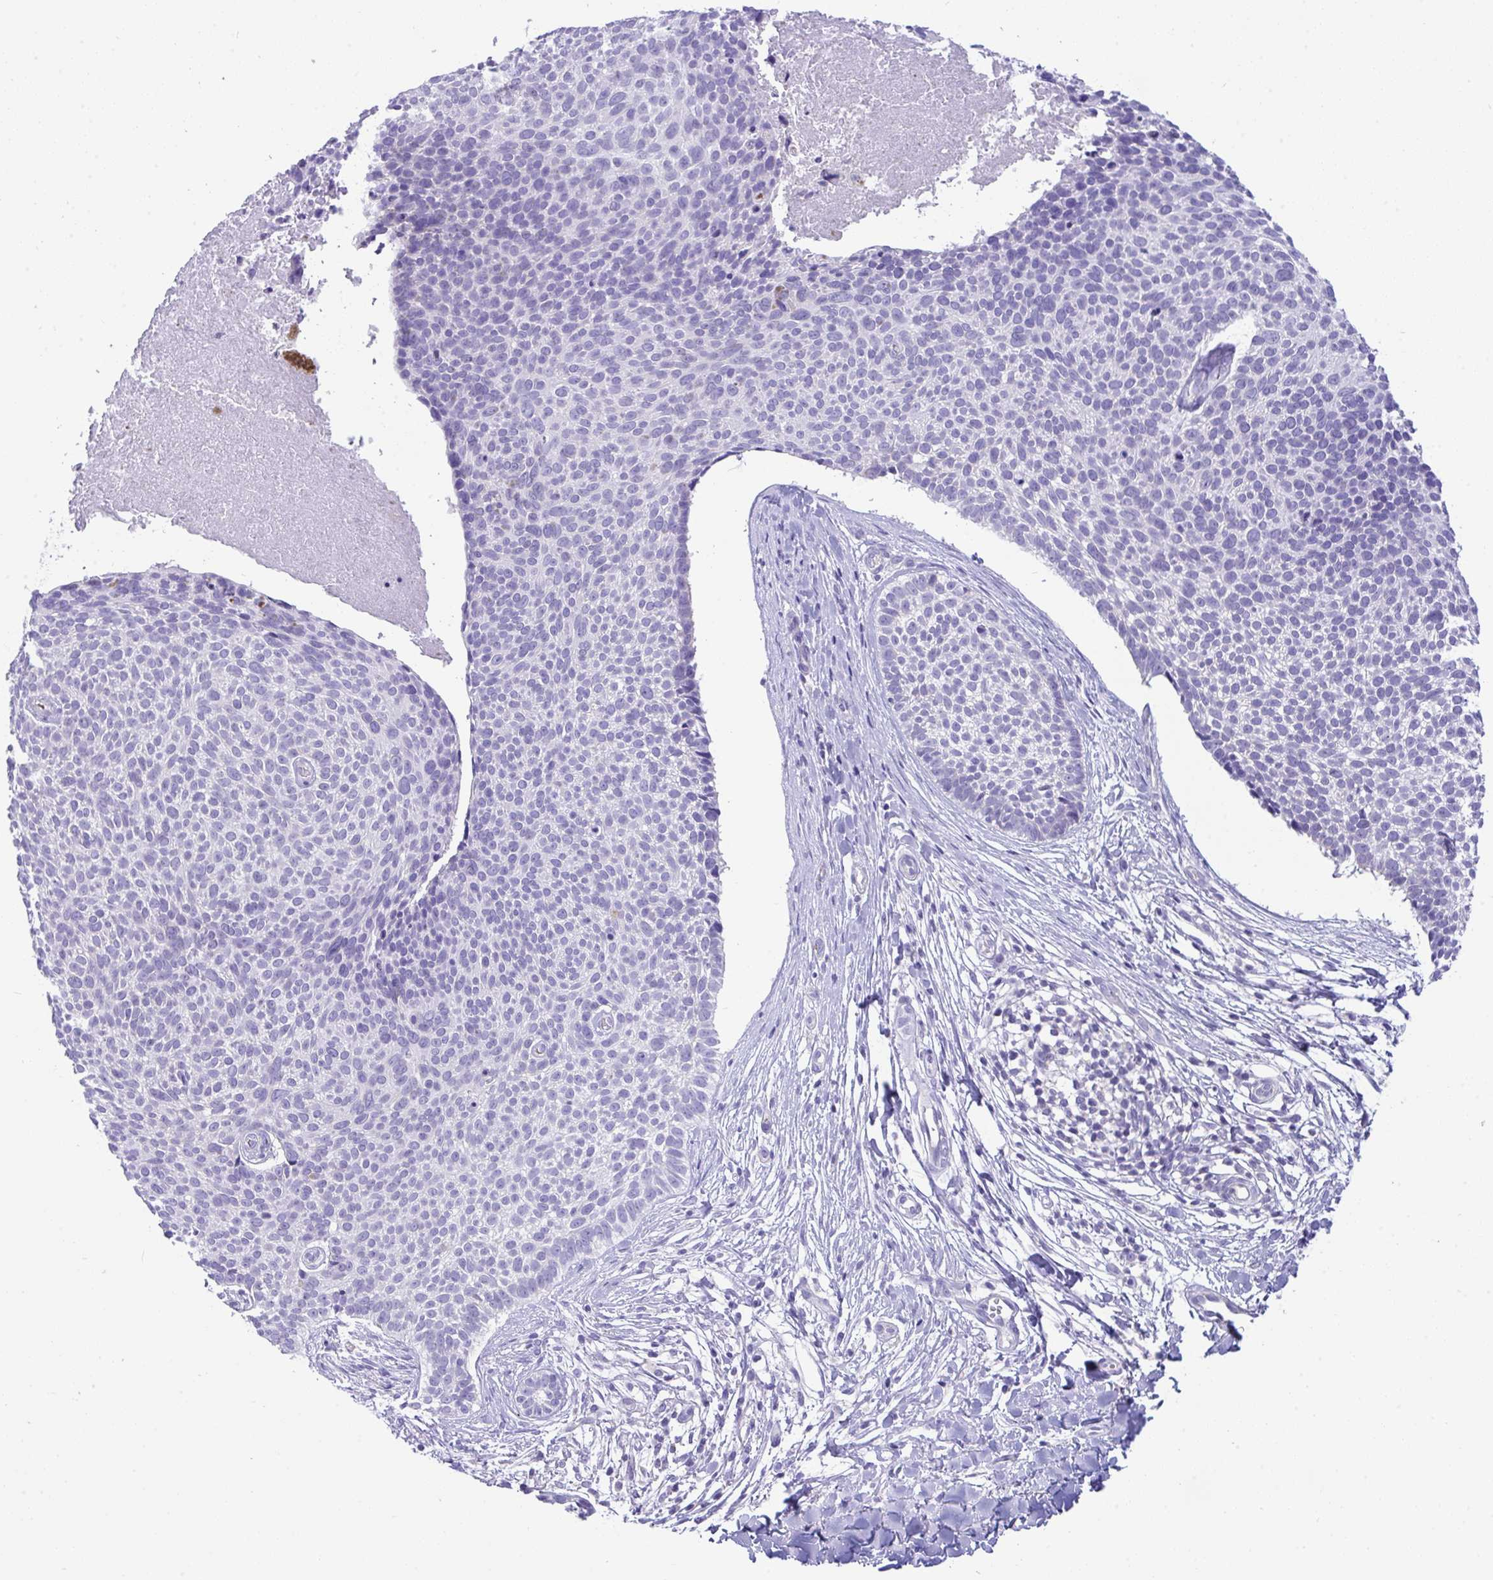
{"staining": {"intensity": "negative", "quantity": "none", "location": "none"}, "tissue": "skin cancer", "cell_type": "Tumor cells", "image_type": "cancer", "snomed": [{"axis": "morphology", "description": "Basal cell carcinoma"}, {"axis": "topography", "description": "Skin"}, {"axis": "topography", "description": "Skin of back"}], "caption": "High power microscopy histopathology image of an IHC photomicrograph of basal cell carcinoma (skin), revealing no significant staining in tumor cells. (DAB IHC with hematoxylin counter stain).", "gene": "PLA2G12B", "patient": {"sex": "male", "age": 81}}